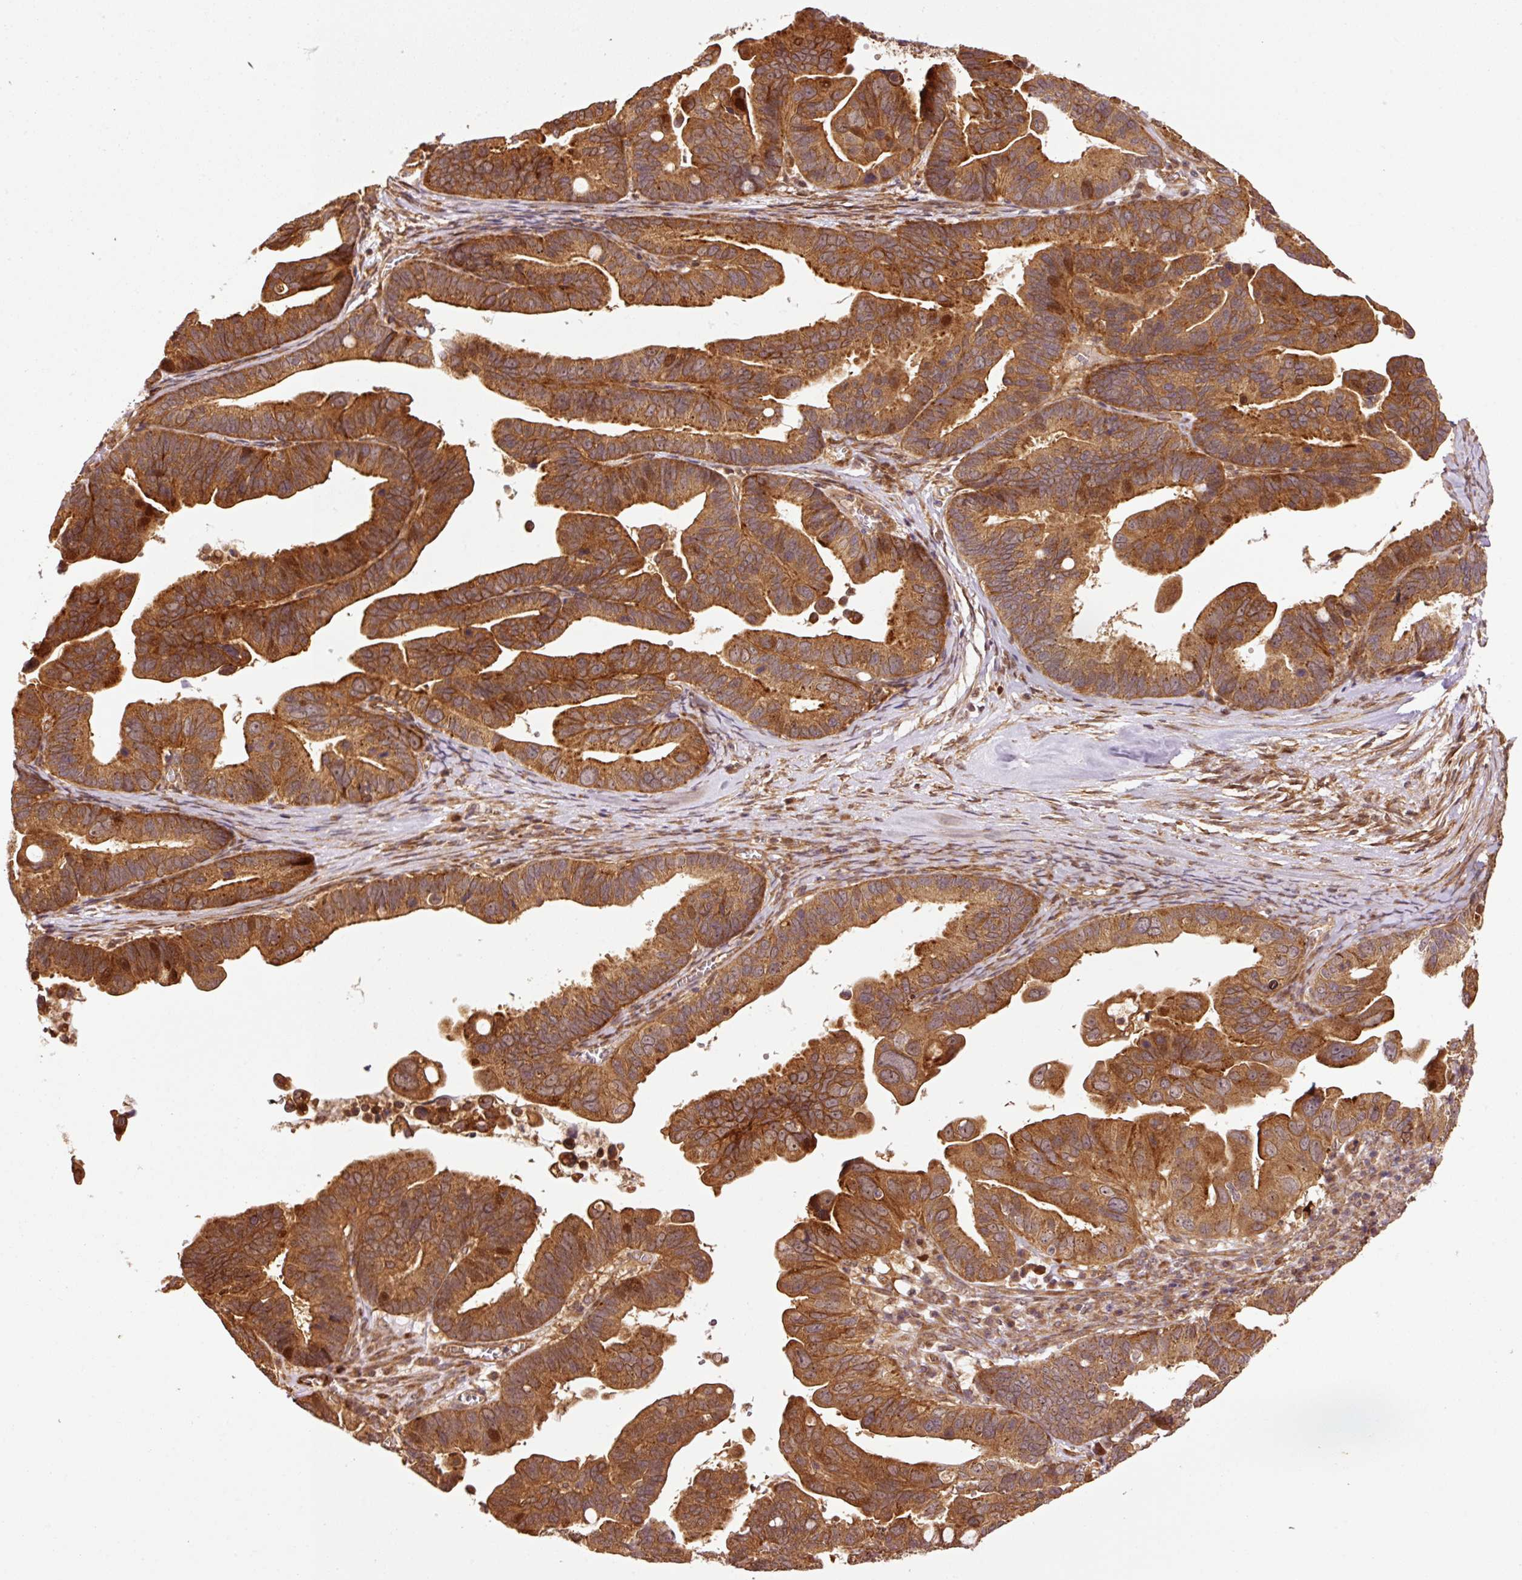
{"staining": {"intensity": "strong", "quantity": ">75%", "location": "cytoplasmic/membranous,nuclear"}, "tissue": "ovarian cancer", "cell_type": "Tumor cells", "image_type": "cancer", "snomed": [{"axis": "morphology", "description": "Cystadenocarcinoma, serous, NOS"}, {"axis": "topography", "description": "Ovary"}], "caption": "Ovarian cancer (serous cystadenocarcinoma) tissue exhibits strong cytoplasmic/membranous and nuclear staining in about >75% of tumor cells", "gene": "OXER1", "patient": {"sex": "female", "age": 56}}